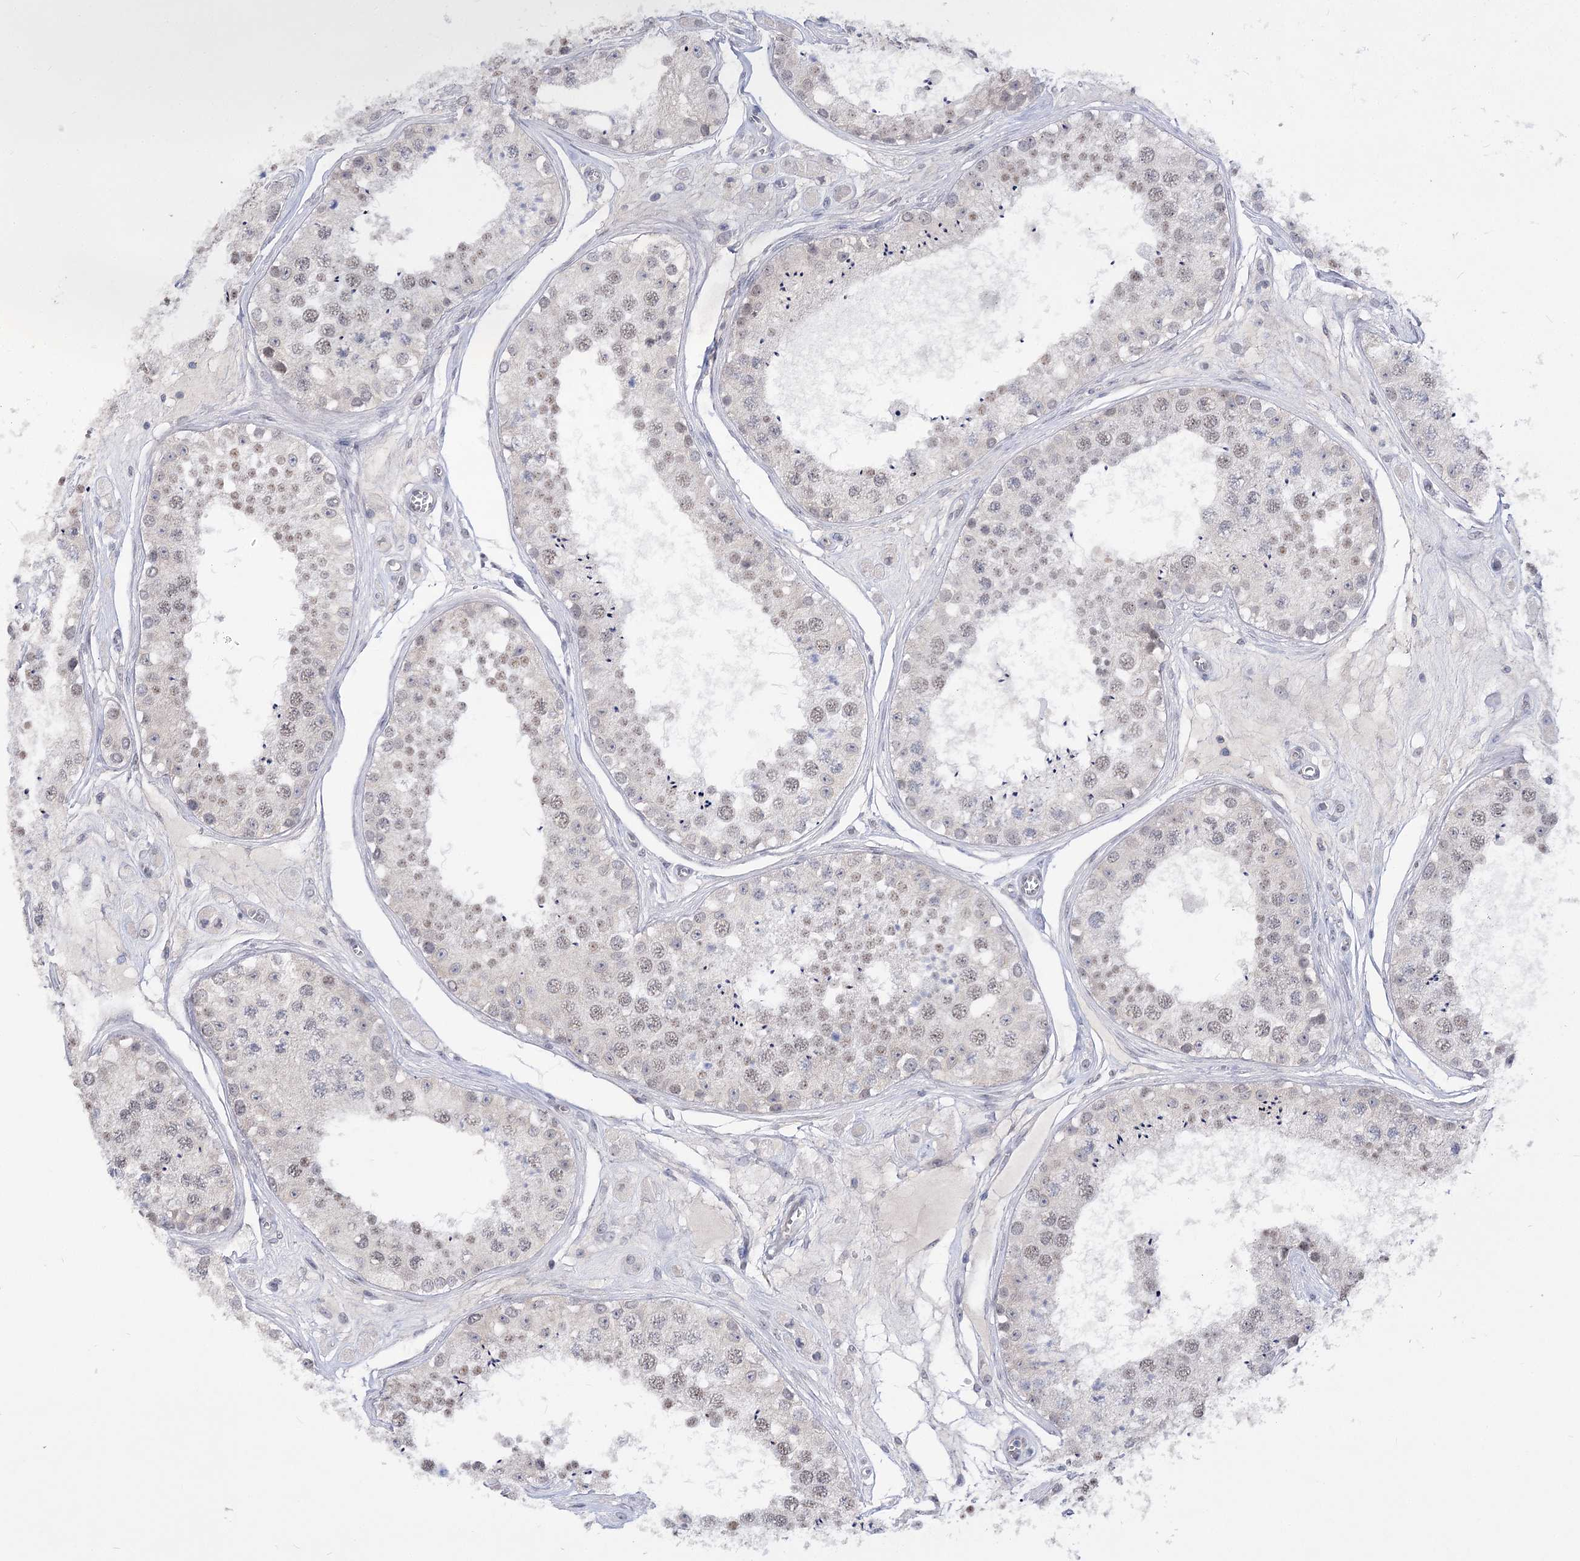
{"staining": {"intensity": "weak", "quantity": "25%-75%", "location": "nuclear"}, "tissue": "testis", "cell_type": "Cells in seminiferous ducts", "image_type": "normal", "snomed": [{"axis": "morphology", "description": "Normal tissue, NOS"}, {"axis": "topography", "description": "Testis"}], "caption": "Human testis stained for a protein (brown) exhibits weak nuclear positive positivity in about 25%-75% of cells in seminiferous ducts.", "gene": "ATP10B", "patient": {"sex": "male", "age": 25}}